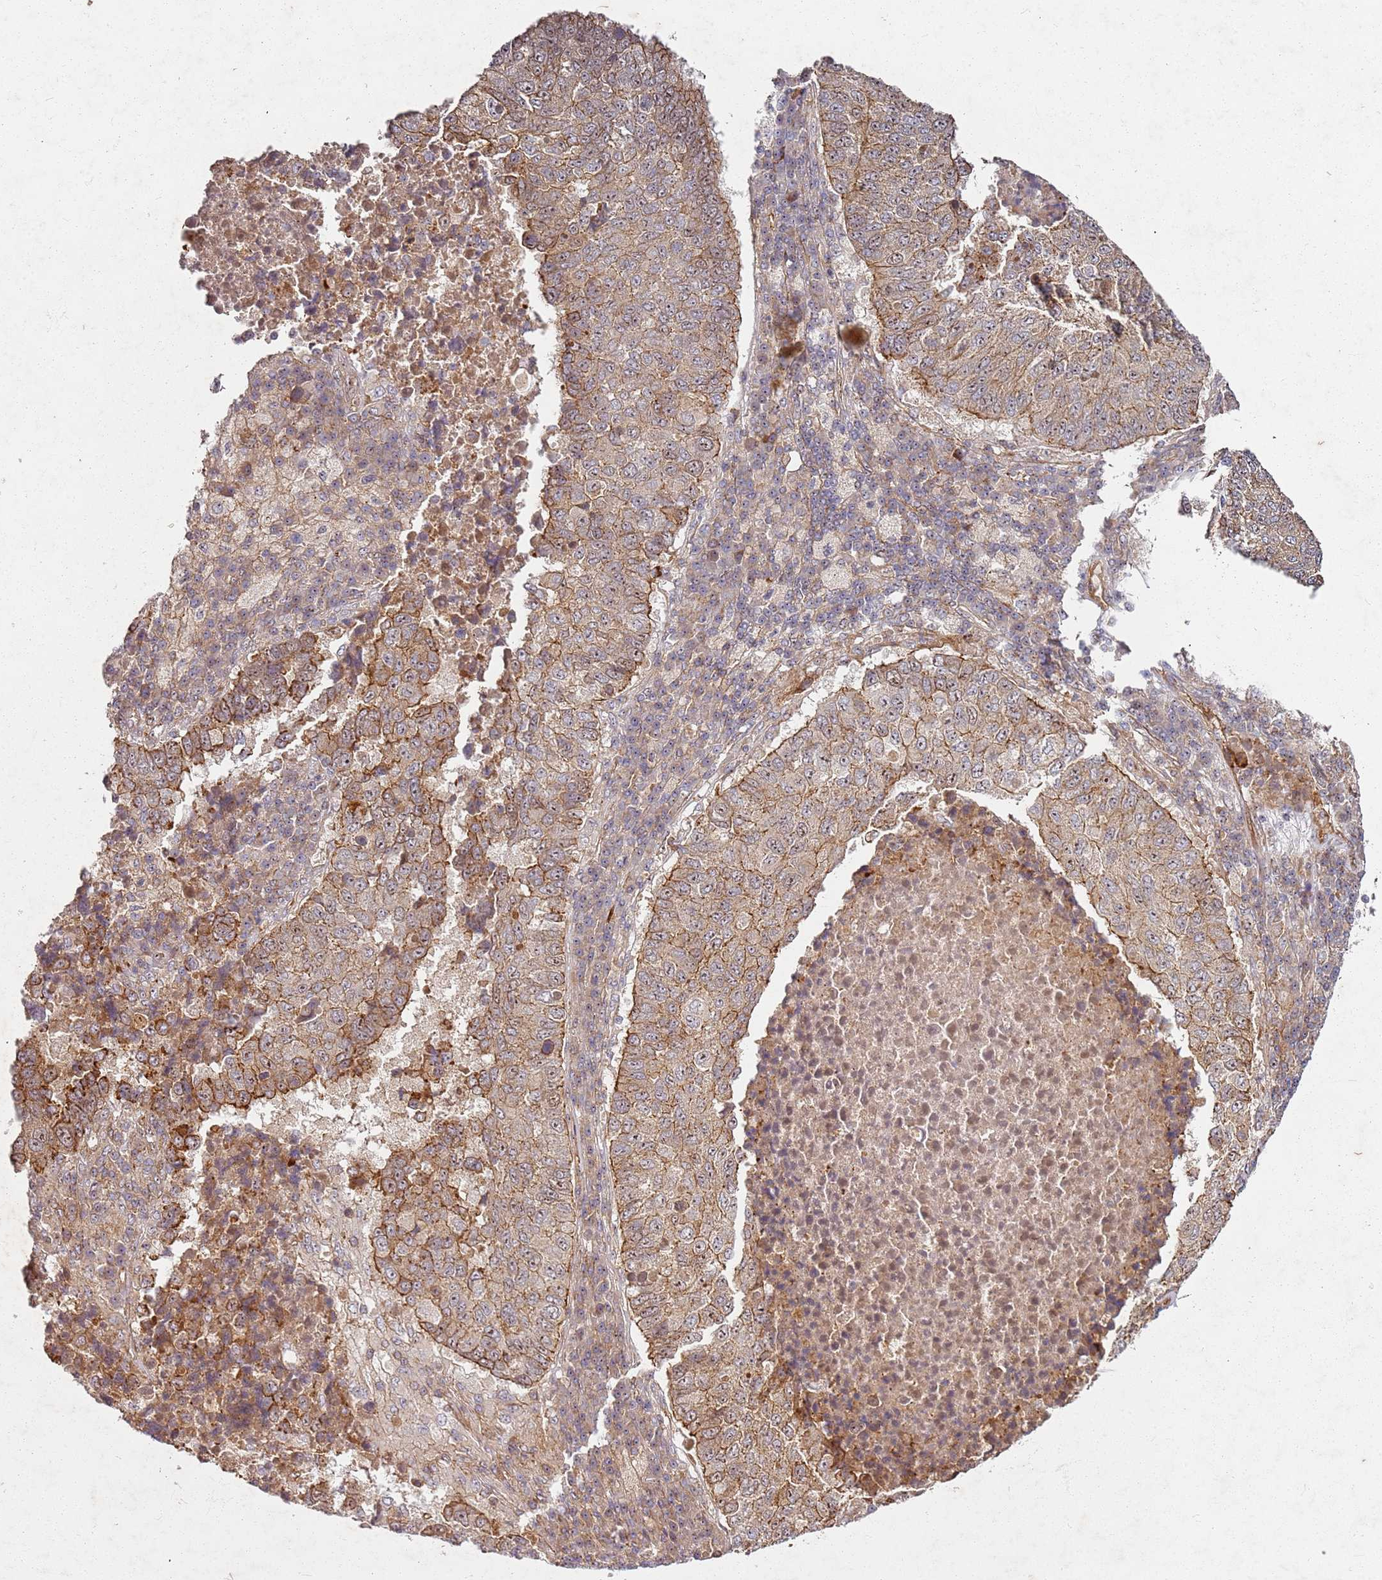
{"staining": {"intensity": "moderate", "quantity": ">75%", "location": "cytoplasmic/membranous"}, "tissue": "lung cancer", "cell_type": "Tumor cells", "image_type": "cancer", "snomed": [{"axis": "morphology", "description": "Squamous cell carcinoma, NOS"}, {"axis": "topography", "description": "Lung"}], "caption": "Lung cancer (squamous cell carcinoma) tissue displays moderate cytoplasmic/membranous staining in approximately >75% of tumor cells, visualized by immunohistochemistry.", "gene": "C2CD4B", "patient": {"sex": "male", "age": 73}}